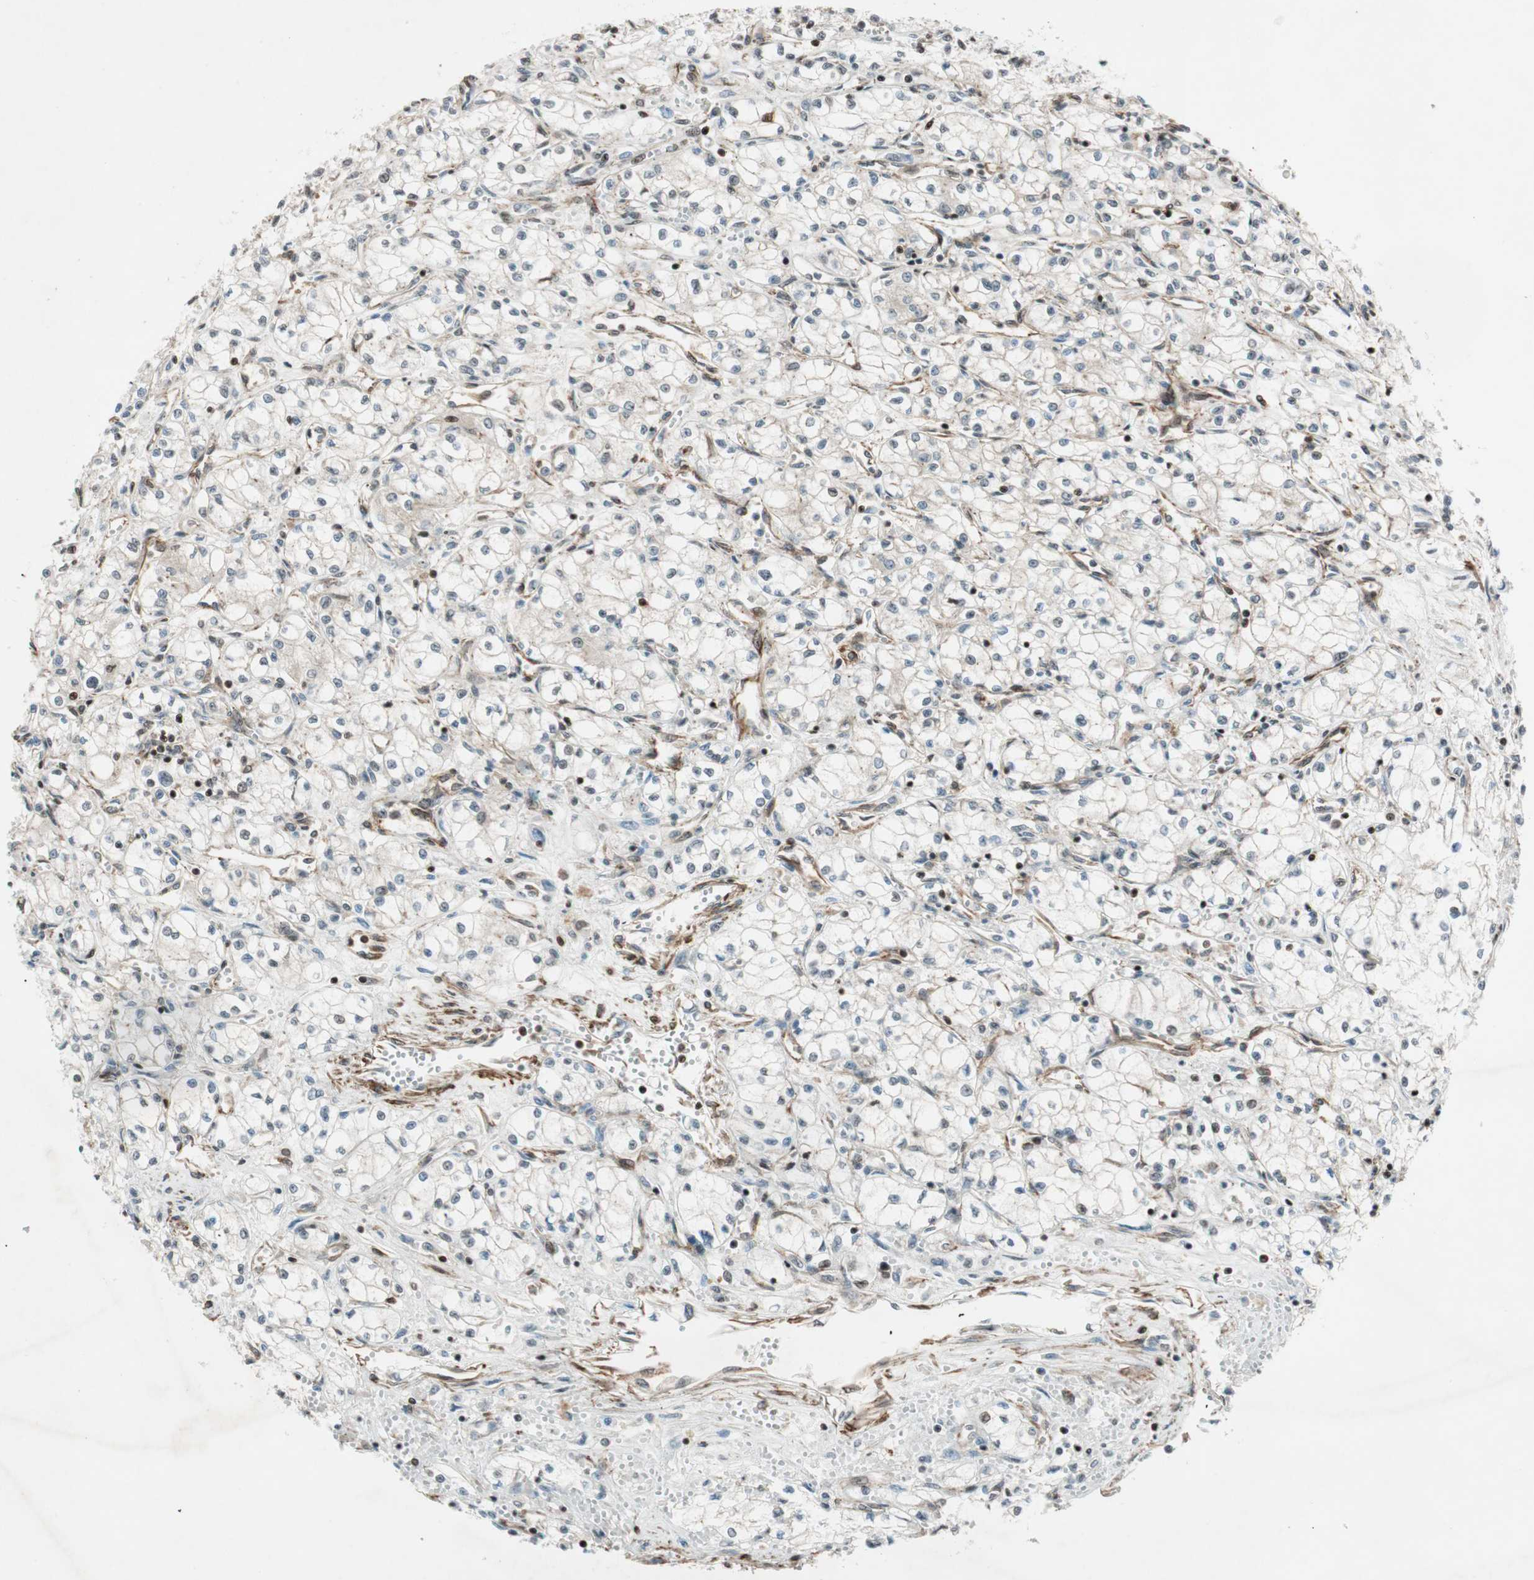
{"staining": {"intensity": "negative", "quantity": "none", "location": "none"}, "tissue": "renal cancer", "cell_type": "Tumor cells", "image_type": "cancer", "snomed": [{"axis": "morphology", "description": "Normal tissue, NOS"}, {"axis": "morphology", "description": "Adenocarcinoma, NOS"}, {"axis": "topography", "description": "Kidney"}], "caption": "DAB (3,3'-diaminobenzidine) immunohistochemical staining of human renal cancer demonstrates no significant expression in tumor cells.", "gene": "CDK19", "patient": {"sex": "male", "age": 59}}